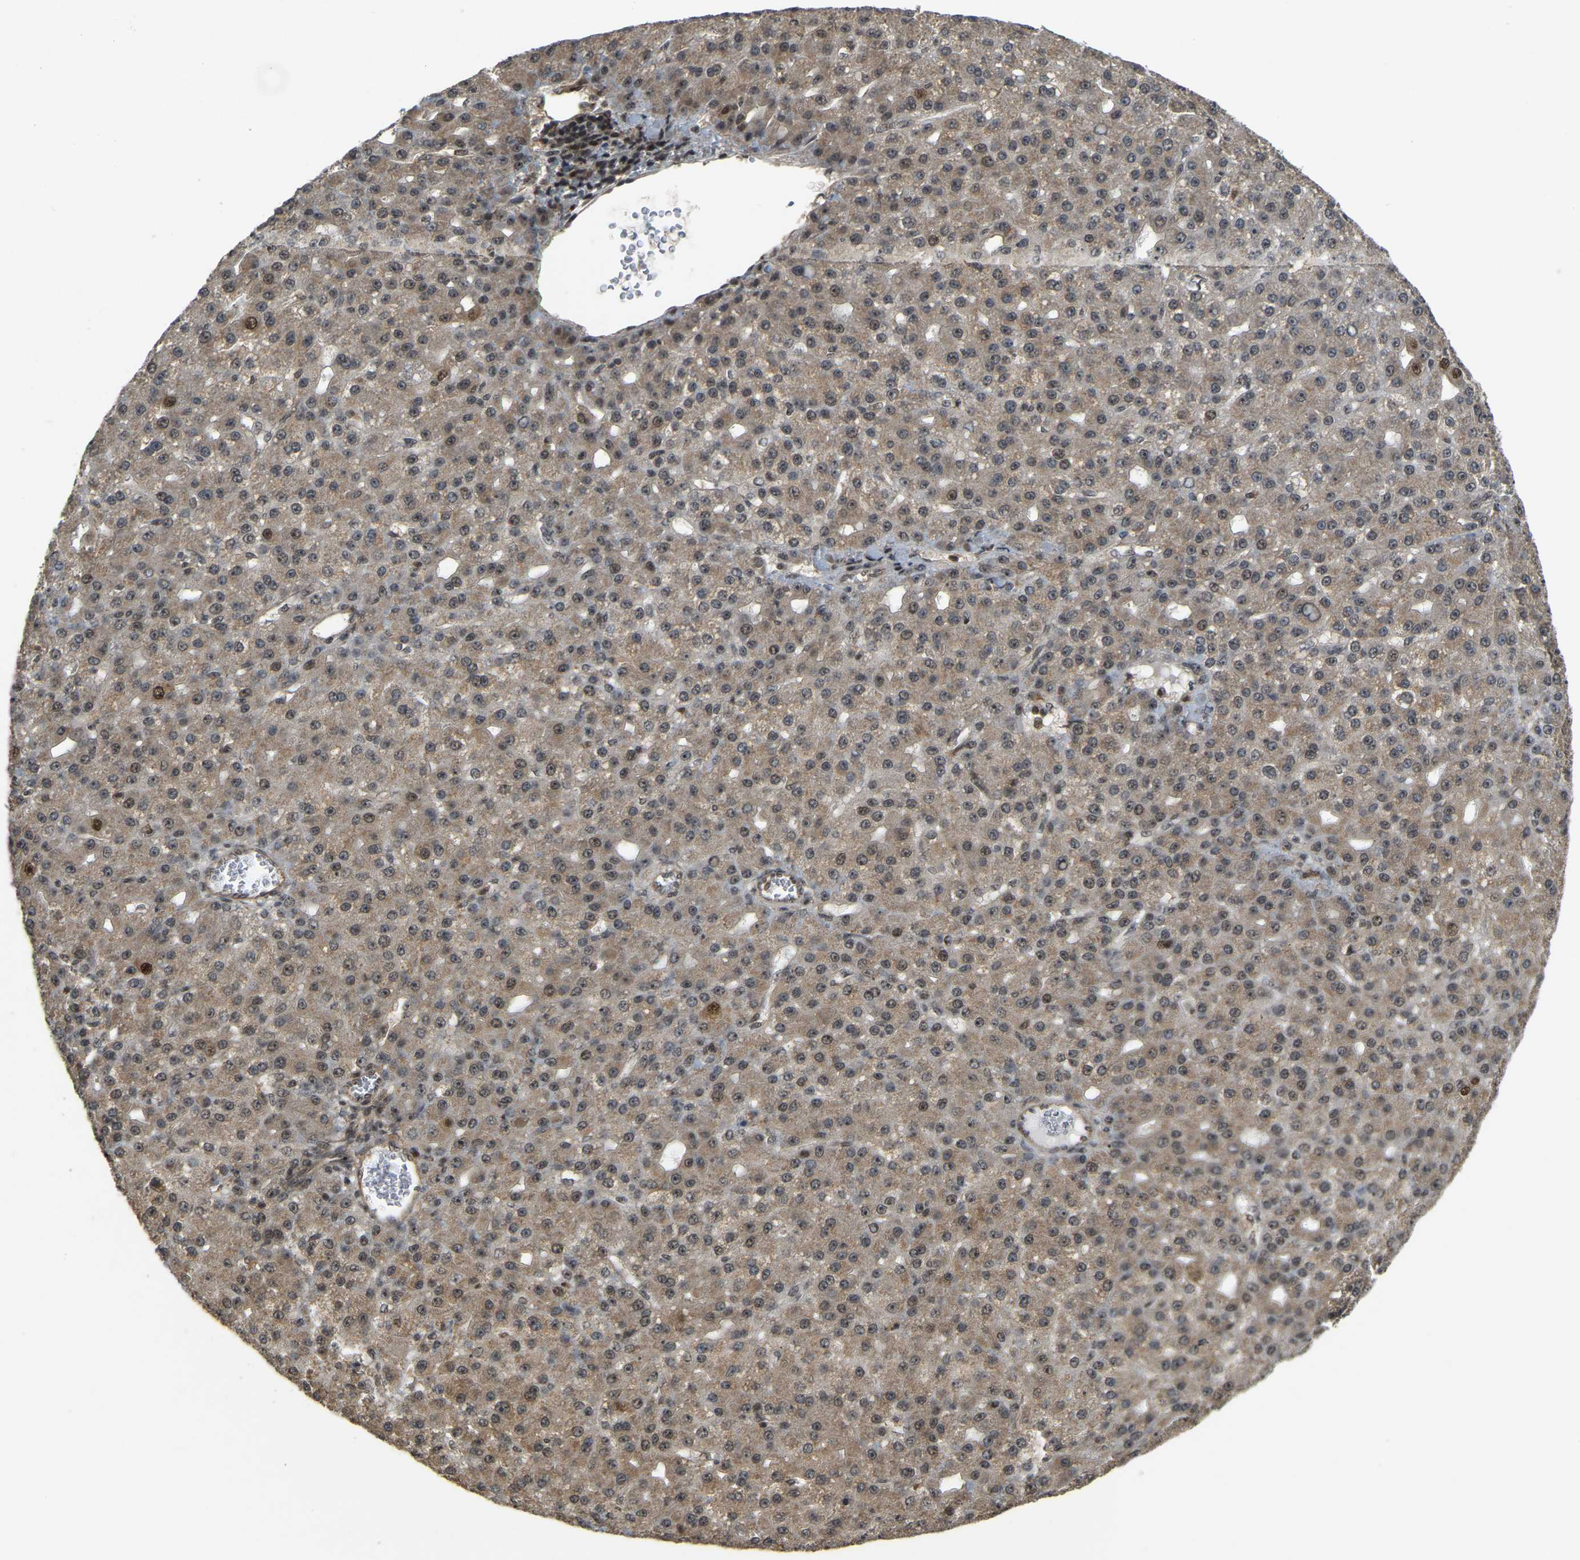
{"staining": {"intensity": "moderate", "quantity": ">75%", "location": "cytoplasmic/membranous,nuclear"}, "tissue": "liver cancer", "cell_type": "Tumor cells", "image_type": "cancer", "snomed": [{"axis": "morphology", "description": "Carcinoma, Hepatocellular, NOS"}, {"axis": "topography", "description": "Liver"}], "caption": "Protein expression analysis of human liver cancer (hepatocellular carcinoma) reveals moderate cytoplasmic/membranous and nuclear staining in about >75% of tumor cells. (Stains: DAB (3,3'-diaminobenzidine) in brown, nuclei in blue, Microscopy: brightfield microscopy at high magnification).", "gene": "BRF2", "patient": {"sex": "male", "age": 67}}